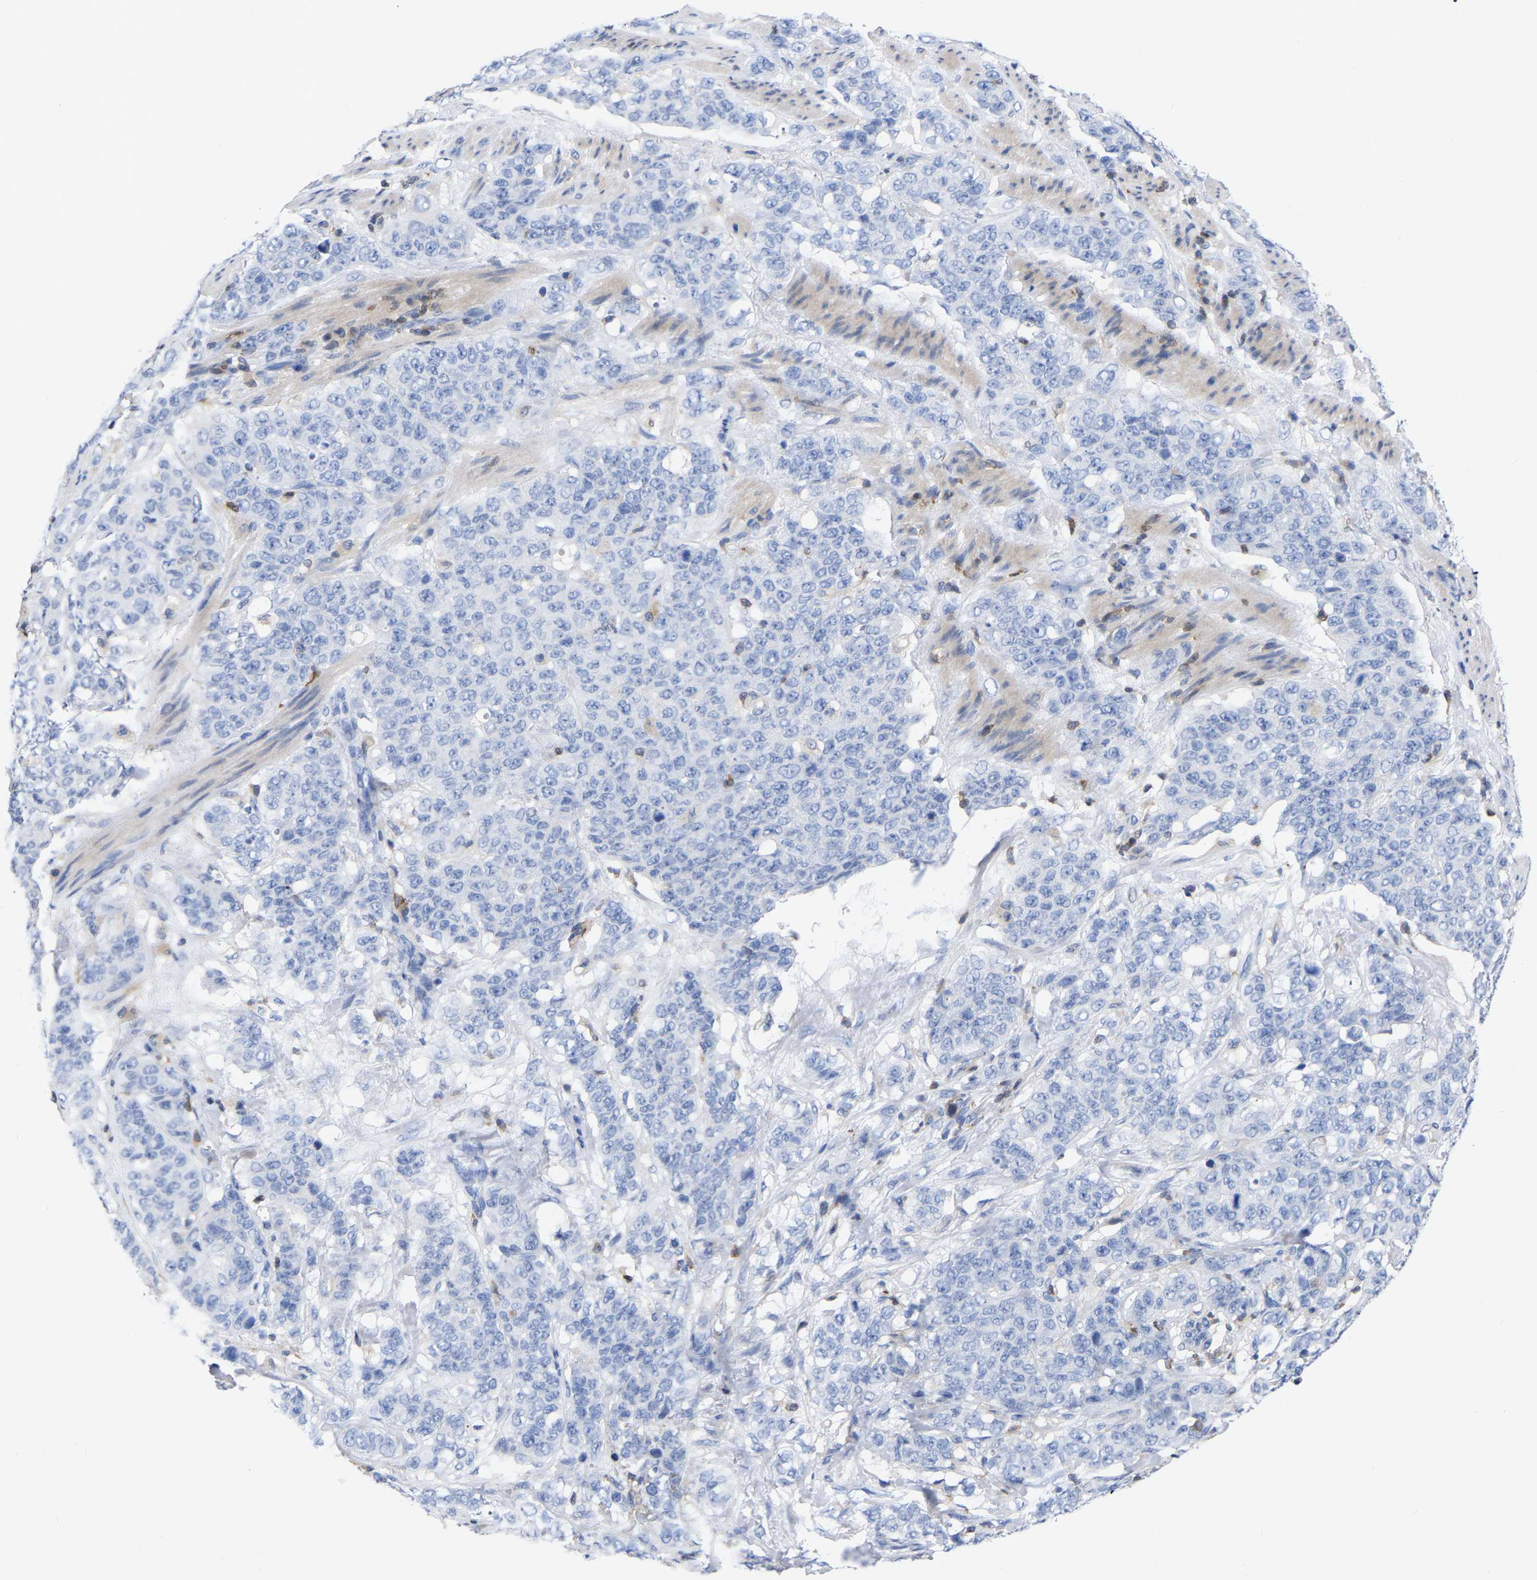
{"staining": {"intensity": "negative", "quantity": "none", "location": "none"}, "tissue": "stomach cancer", "cell_type": "Tumor cells", "image_type": "cancer", "snomed": [{"axis": "morphology", "description": "Adenocarcinoma, NOS"}, {"axis": "topography", "description": "Stomach"}], "caption": "Human stomach cancer stained for a protein using immunohistochemistry exhibits no positivity in tumor cells.", "gene": "PTPN7", "patient": {"sex": "male", "age": 48}}